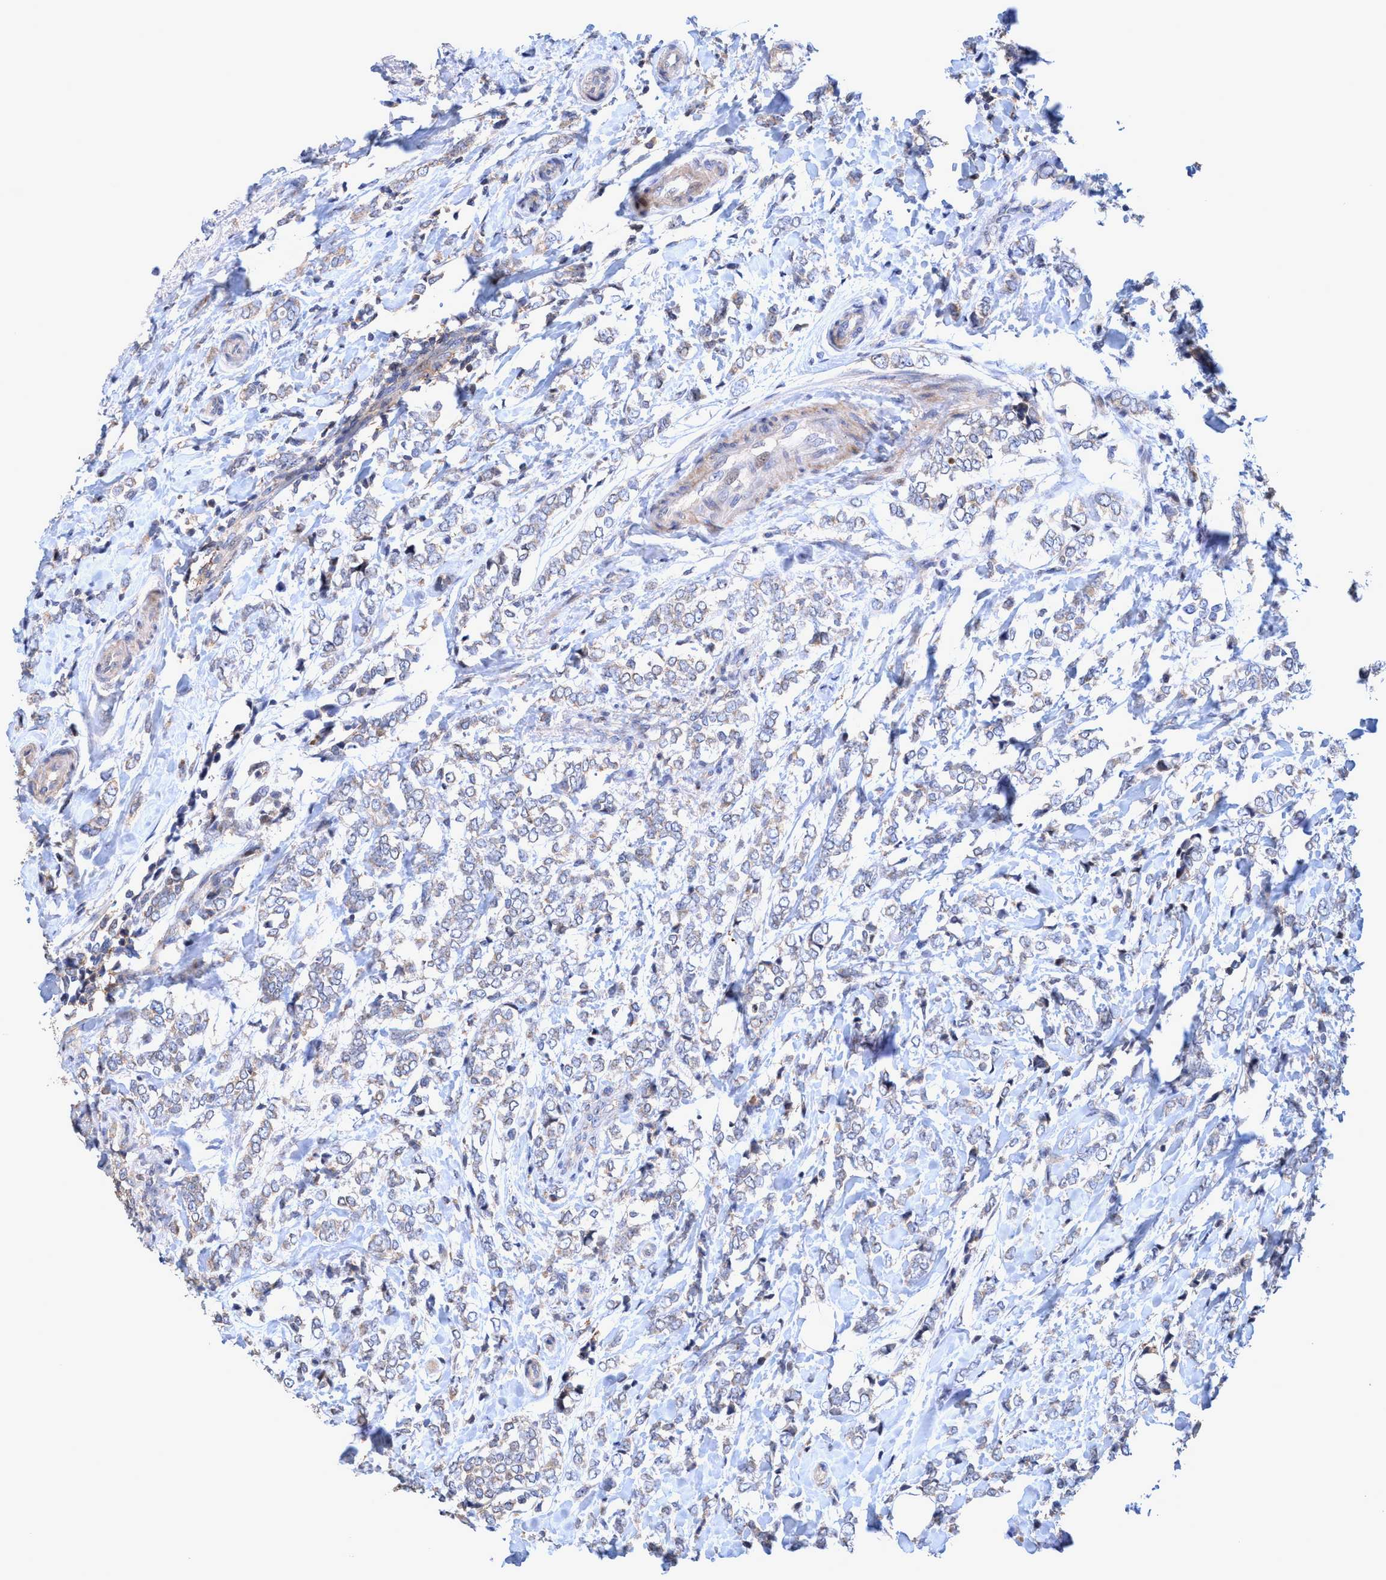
{"staining": {"intensity": "negative", "quantity": "none", "location": "none"}, "tissue": "breast cancer", "cell_type": "Tumor cells", "image_type": "cancer", "snomed": [{"axis": "morphology", "description": "Normal tissue, NOS"}, {"axis": "morphology", "description": "Lobular carcinoma"}, {"axis": "topography", "description": "Breast"}], "caption": "Immunohistochemical staining of breast lobular carcinoma shows no significant expression in tumor cells.", "gene": "ZNF677", "patient": {"sex": "female", "age": 47}}